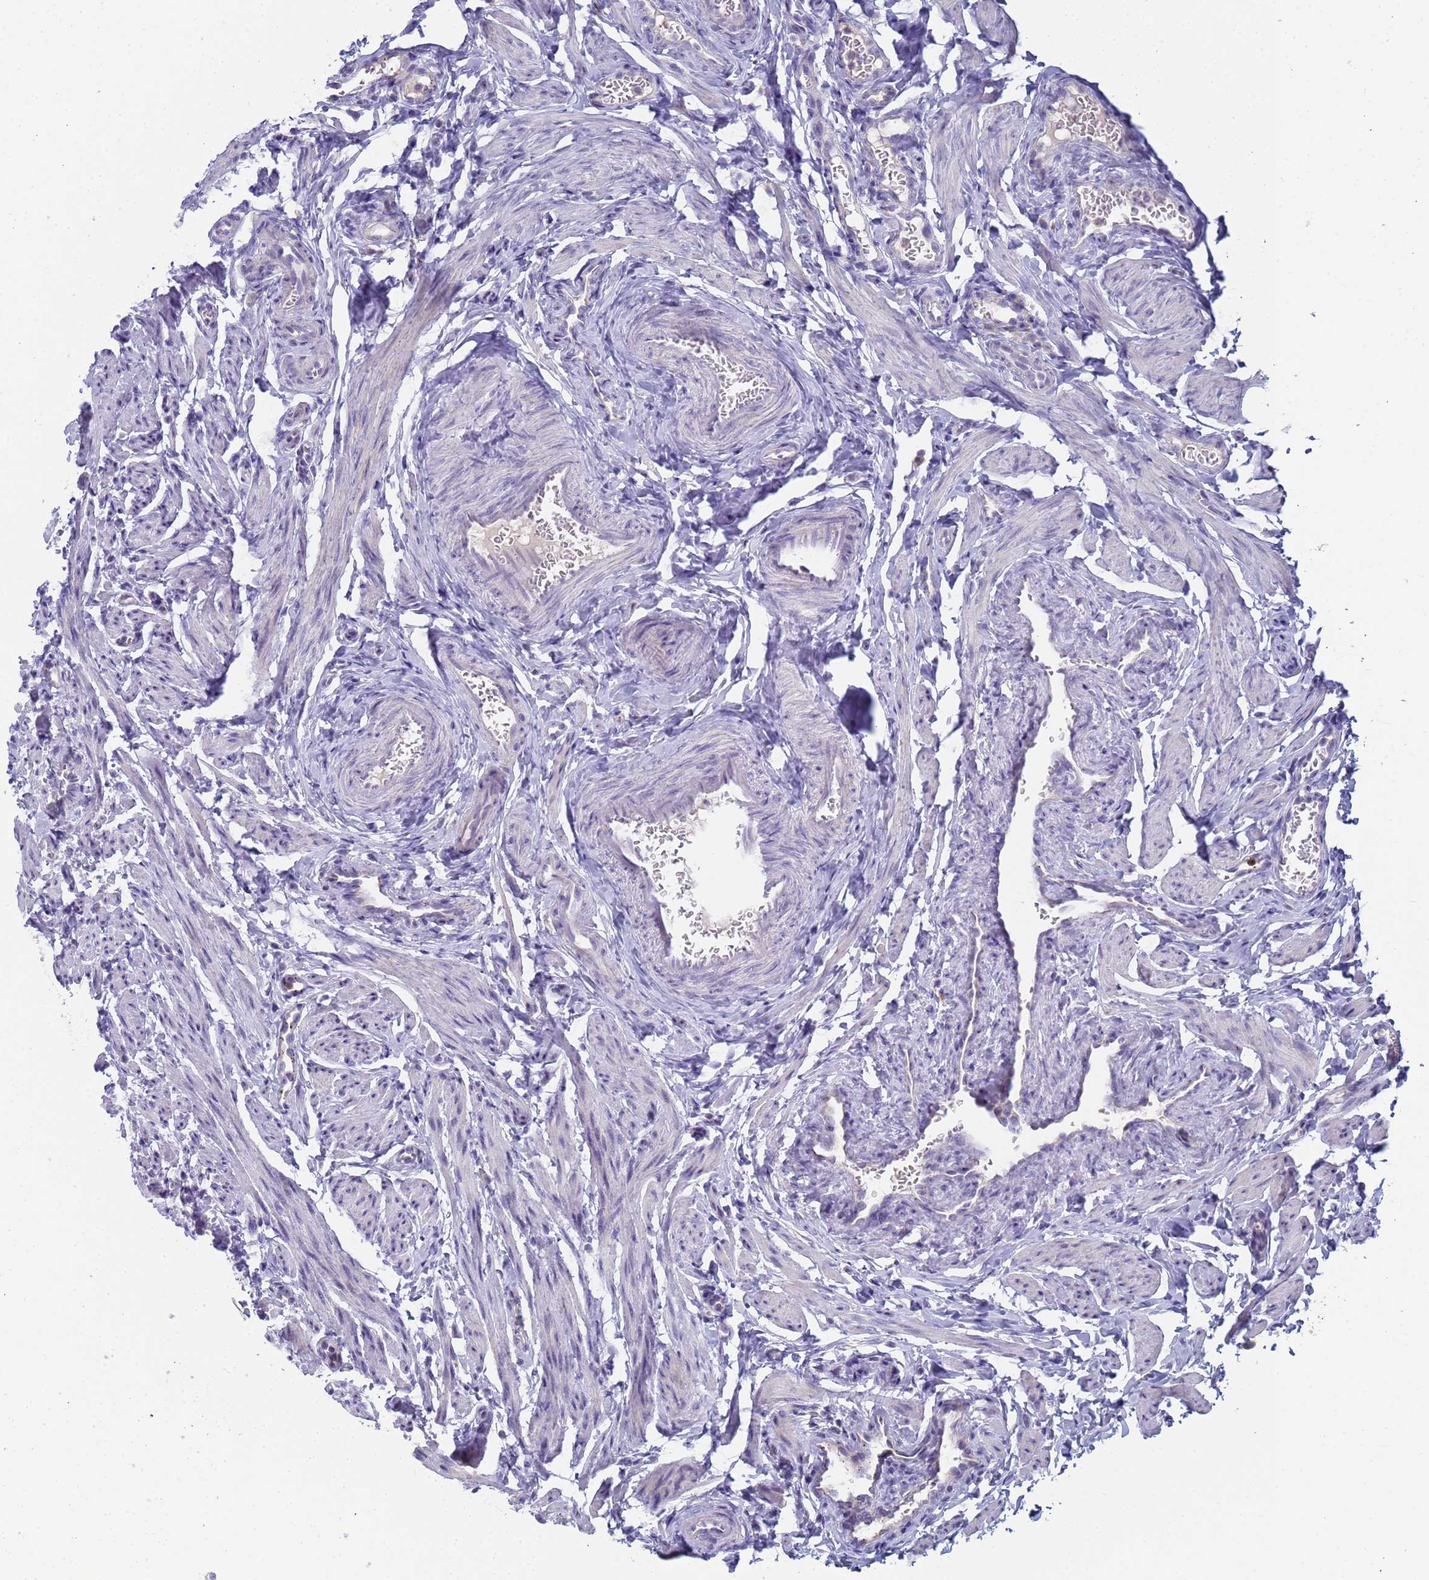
{"staining": {"intensity": "weak", "quantity": "<25%", "location": "cytoplasmic/membranous"}, "tissue": "fallopian tube", "cell_type": "Glandular cells", "image_type": "normal", "snomed": [{"axis": "morphology", "description": "Normal tissue, NOS"}, {"axis": "topography", "description": "Fallopian tube"}], "caption": "Fallopian tube was stained to show a protein in brown. There is no significant positivity in glandular cells. Brightfield microscopy of immunohistochemistry stained with DAB (3,3'-diaminobenzidine) (brown) and hematoxylin (blue), captured at high magnification.", "gene": "CR1", "patient": {"sex": "female", "age": 36}}